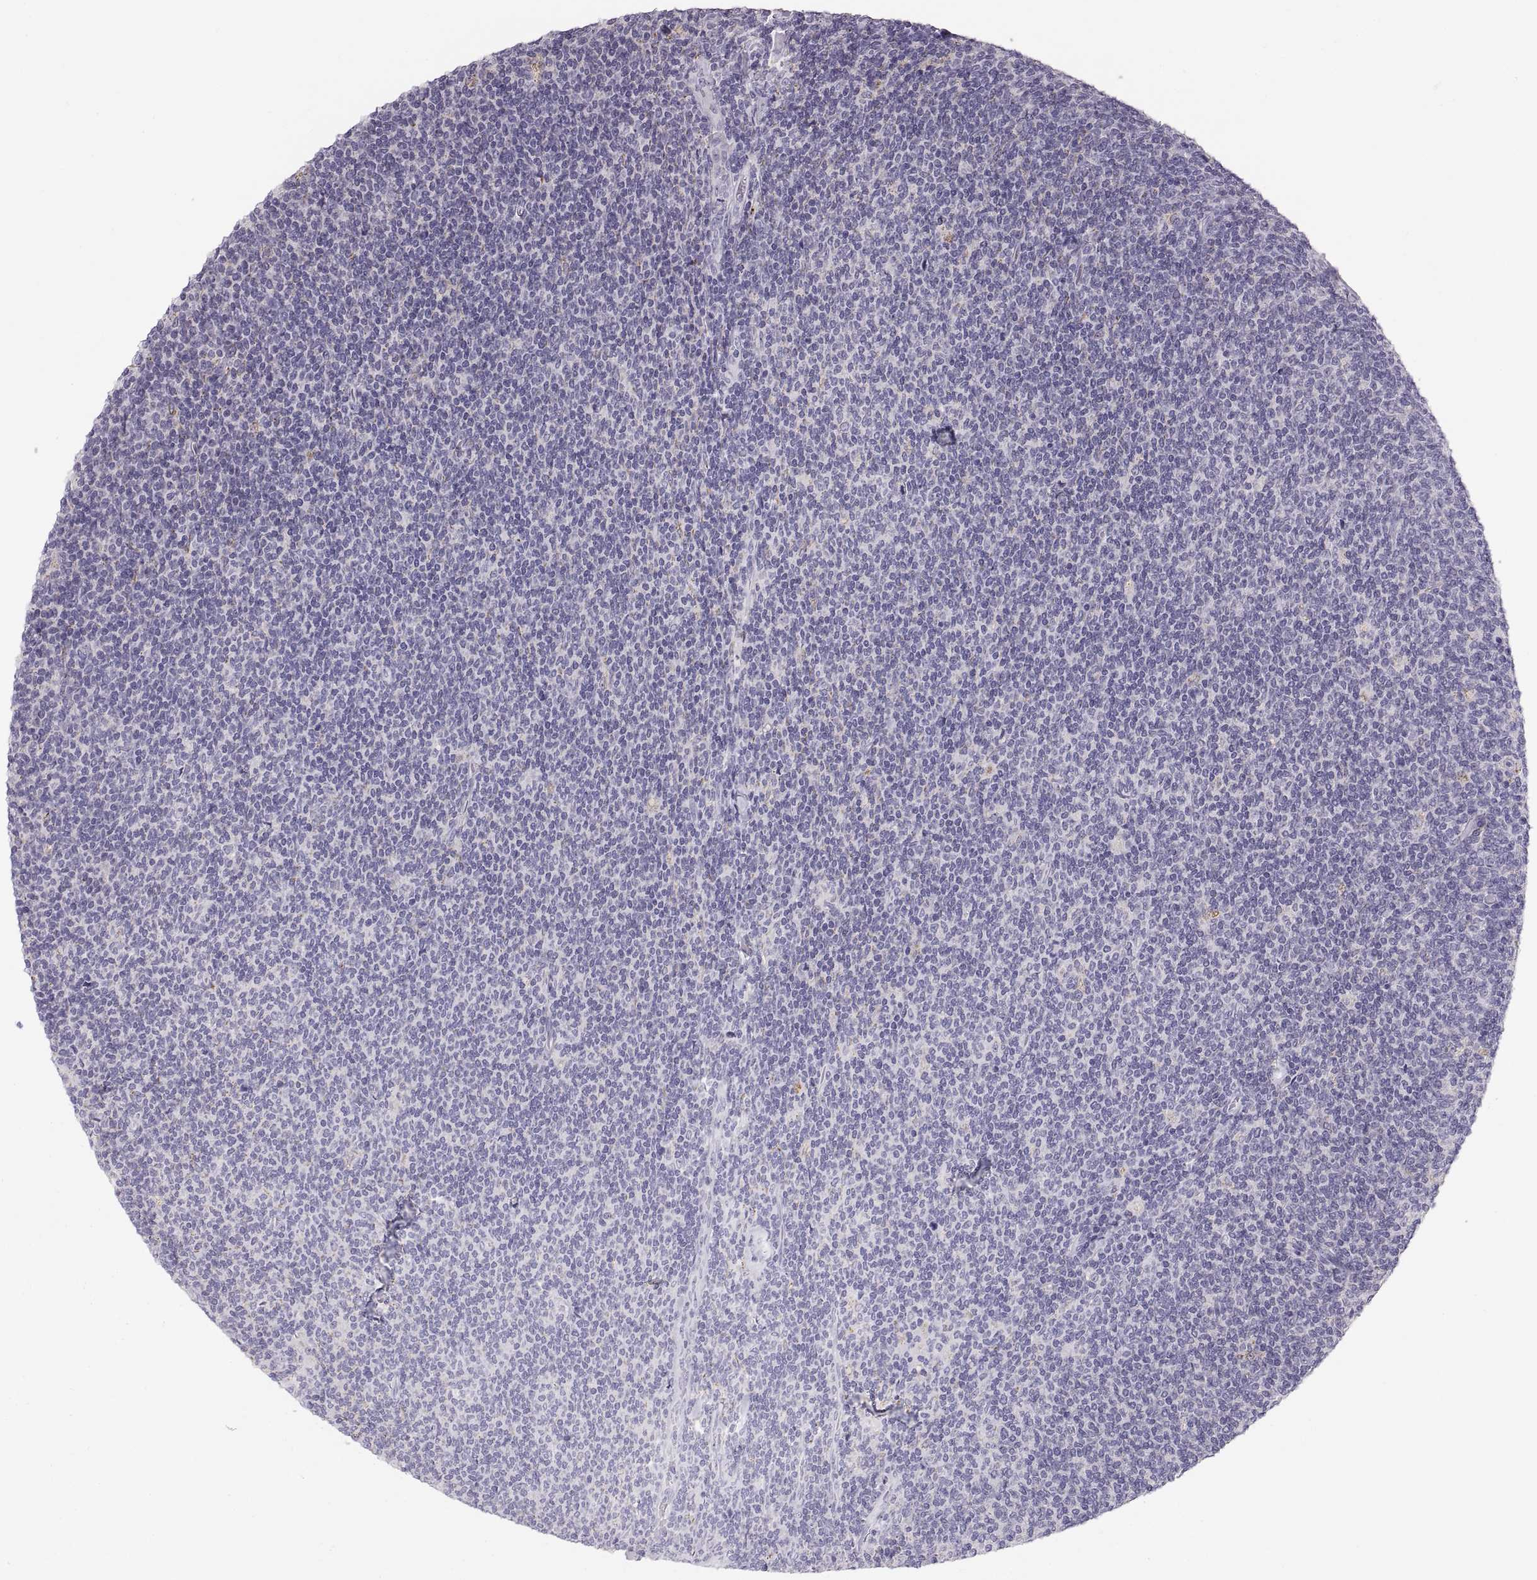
{"staining": {"intensity": "negative", "quantity": "none", "location": "none"}, "tissue": "lymphoma", "cell_type": "Tumor cells", "image_type": "cancer", "snomed": [{"axis": "morphology", "description": "Malignant lymphoma, non-Hodgkin's type, Low grade"}, {"axis": "topography", "description": "Lymph node"}], "caption": "This is an immunohistochemistry (IHC) image of low-grade malignant lymphoma, non-Hodgkin's type. There is no staining in tumor cells.", "gene": "COL9A3", "patient": {"sex": "male", "age": 52}}